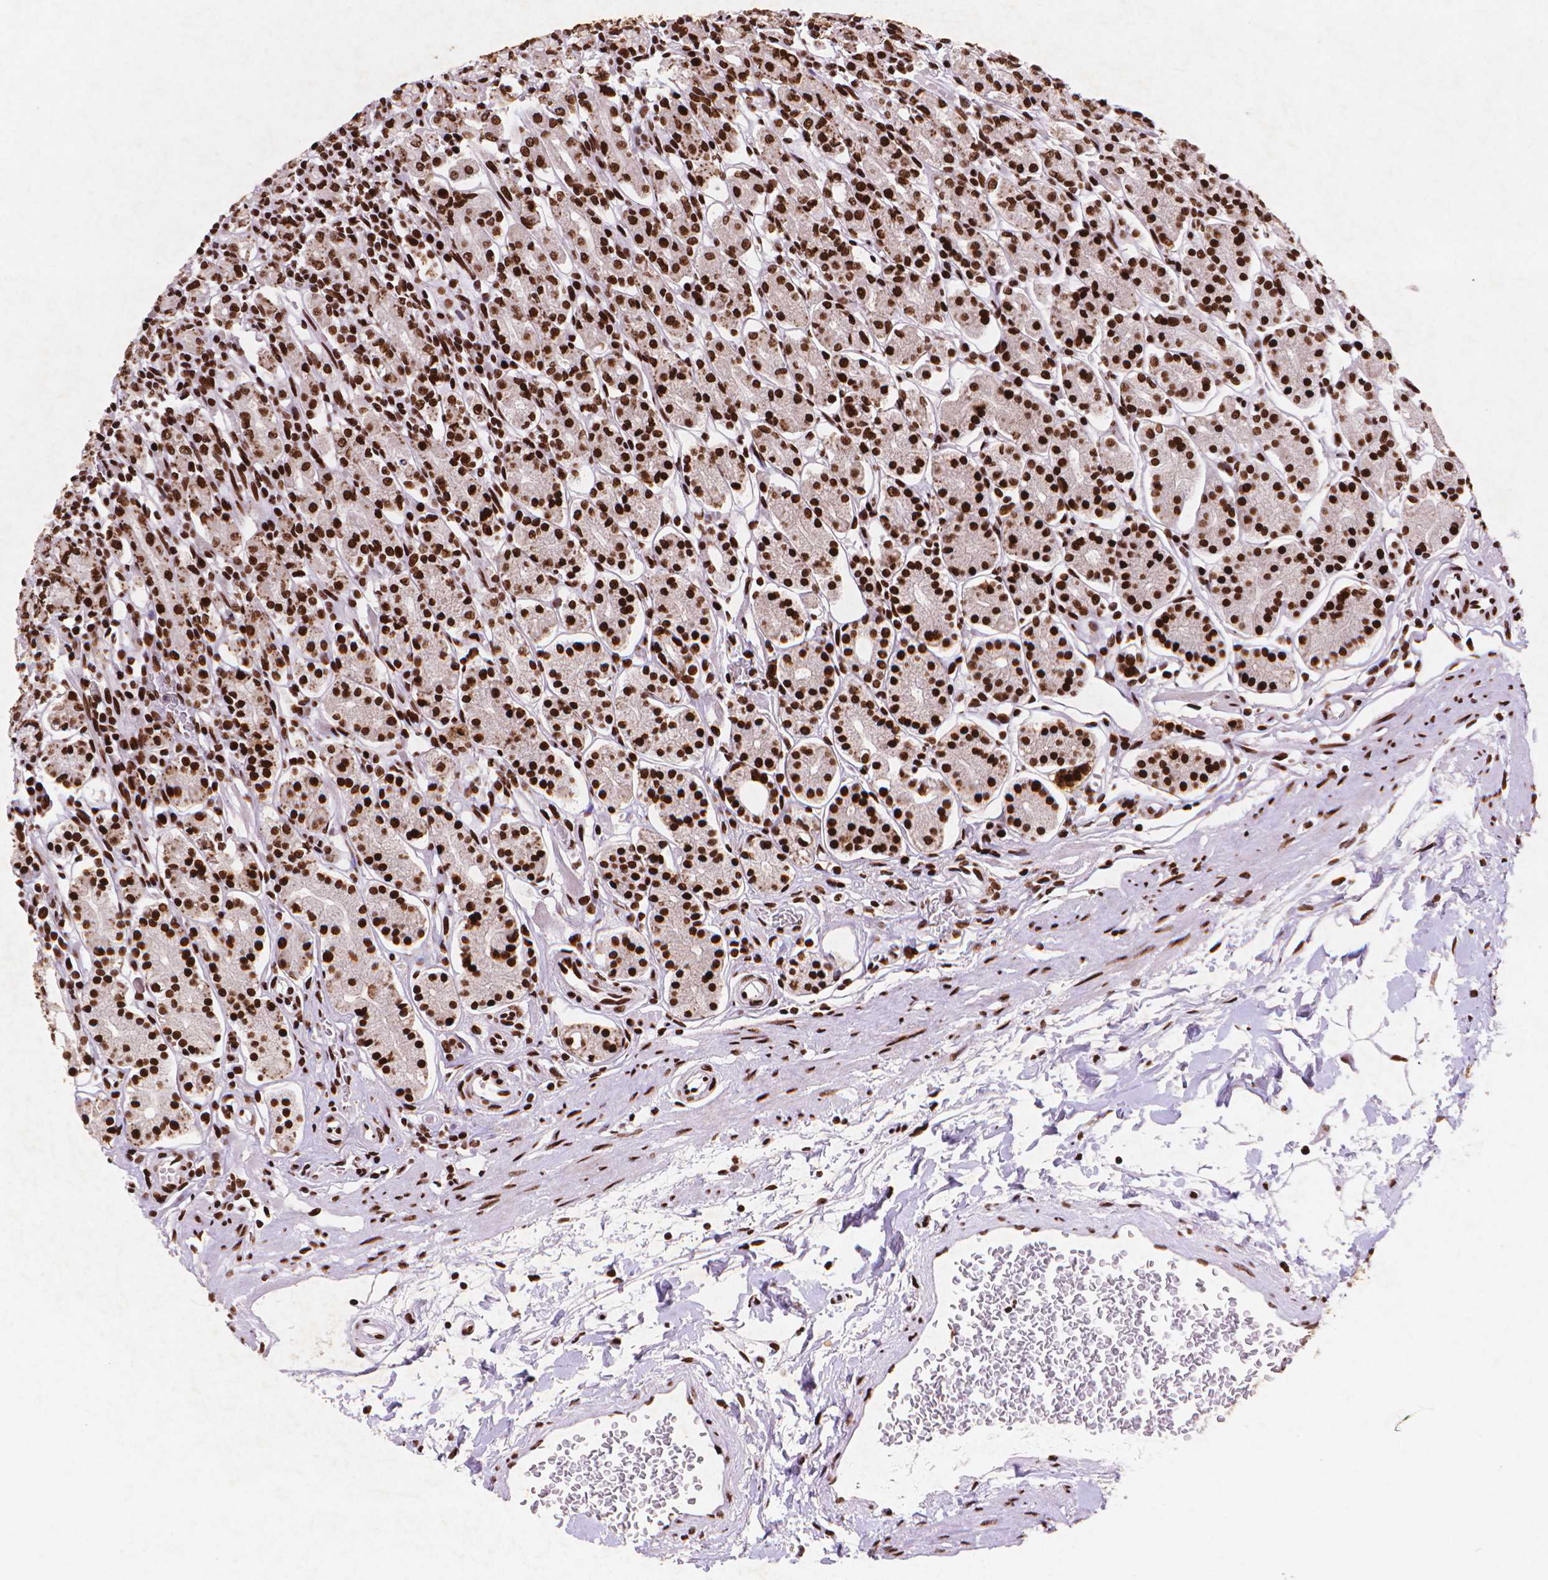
{"staining": {"intensity": "strong", "quantity": ">75%", "location": "nuclear"}, "tissue": "stomach", "cell_type": "Glandular cells", "image_type": "normal", "snomed": [{"axis": "morphology", "description": "Normal tissue, NOS"}, {"axis": "topography", "description": "Stomach, upper"}, {"axis": "topography", "description": "Stomach"}], "caption": "Protein expression analysis of benign stomach demonstrates strong nuclear positivity in about >75% of glandular cells.", "gene": "CITED2", "patient": {"sex": "male", "age": 62}}